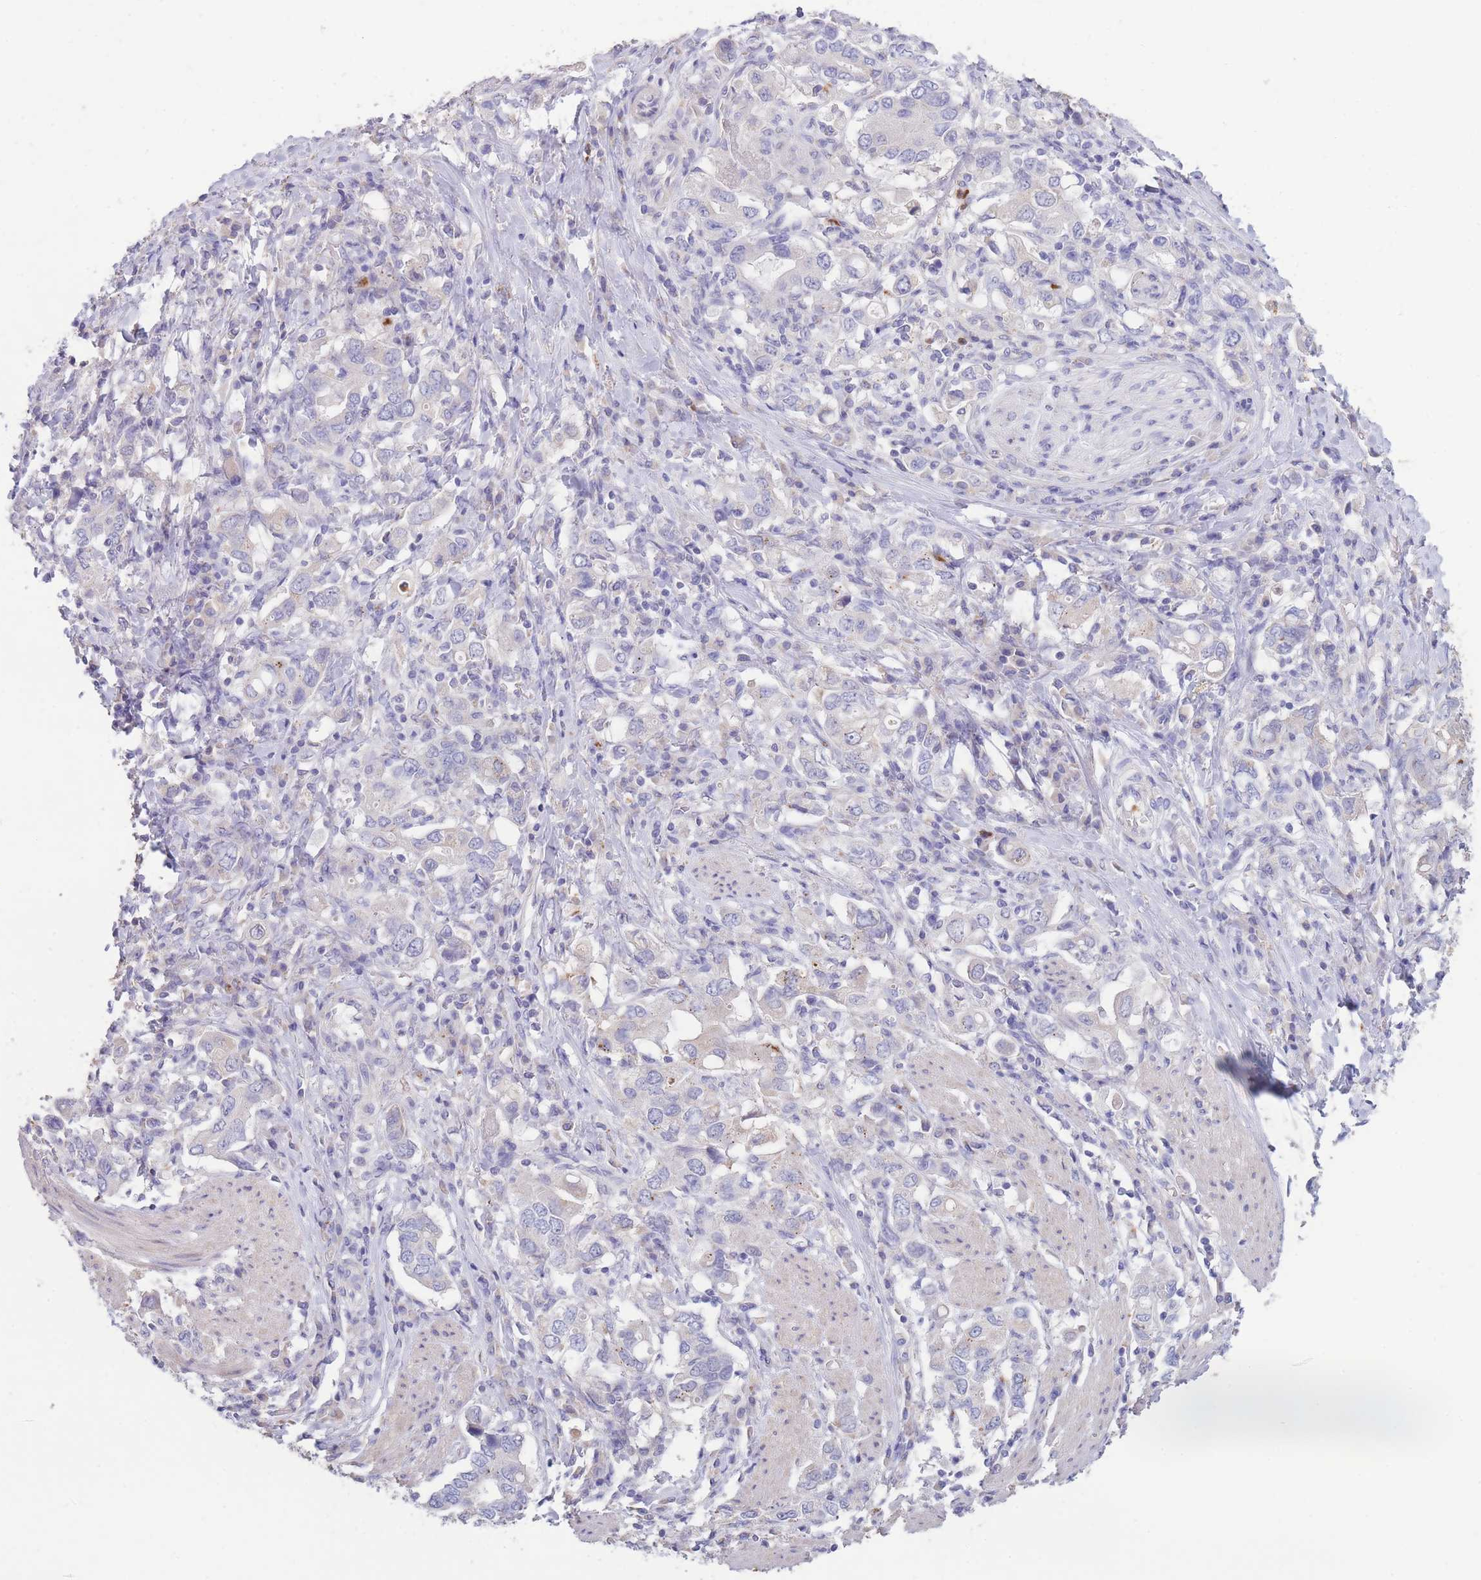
{"staining": {"intensity": "negative", "quantity": "none", "location": "none"}, "tissue": "stomach cancer", "cell_type": "Tumor cells", "image_type": "cancer", "snomed": [{"axis": "morphology", "description": "Adenocarcinoma, NOS"}, {"axis": "topography", "description": "Stomach, upper"}, {"axis": "topography", "description": "Stomach"}], "caption": "Stomach adenocarcinoma stained for a protein using IHC shows no staining tumor cells.", "gene": "CENPM", "patient": {"sex": "male", "age": 62}}